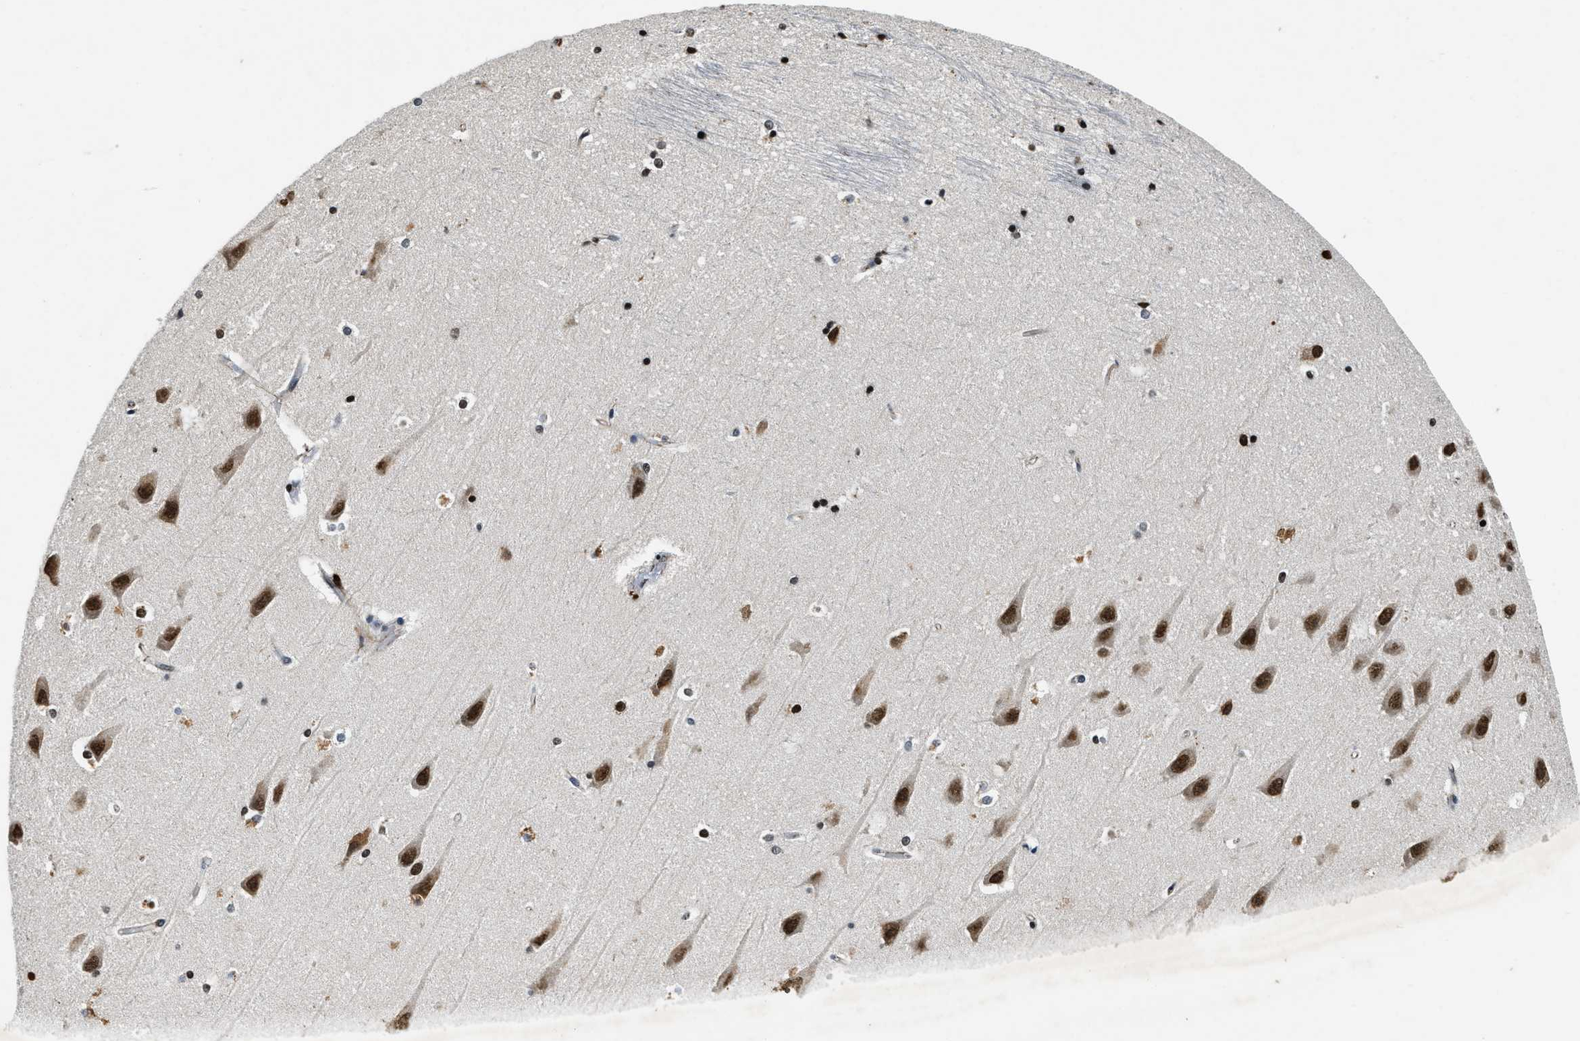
{"staining": {"intensity": "strong", "quantity": "<25%", "location": "nuclear"}, "tissue": "hippocampus", "cell_type": "Glial cells", "image_type": "normal", "snomed": [{"axis": "morphology", "description": "Normal tissue, NOS"}, {"axis": "topography", "description": "Hippocampus"}], "caption": "The micrograph exhibits a brown stain indicating the presence of a protein in the nuclear of glial cells in hippocampus.", "gene": "CCNE1", "patient": {"sex": "male", "age": 45}}